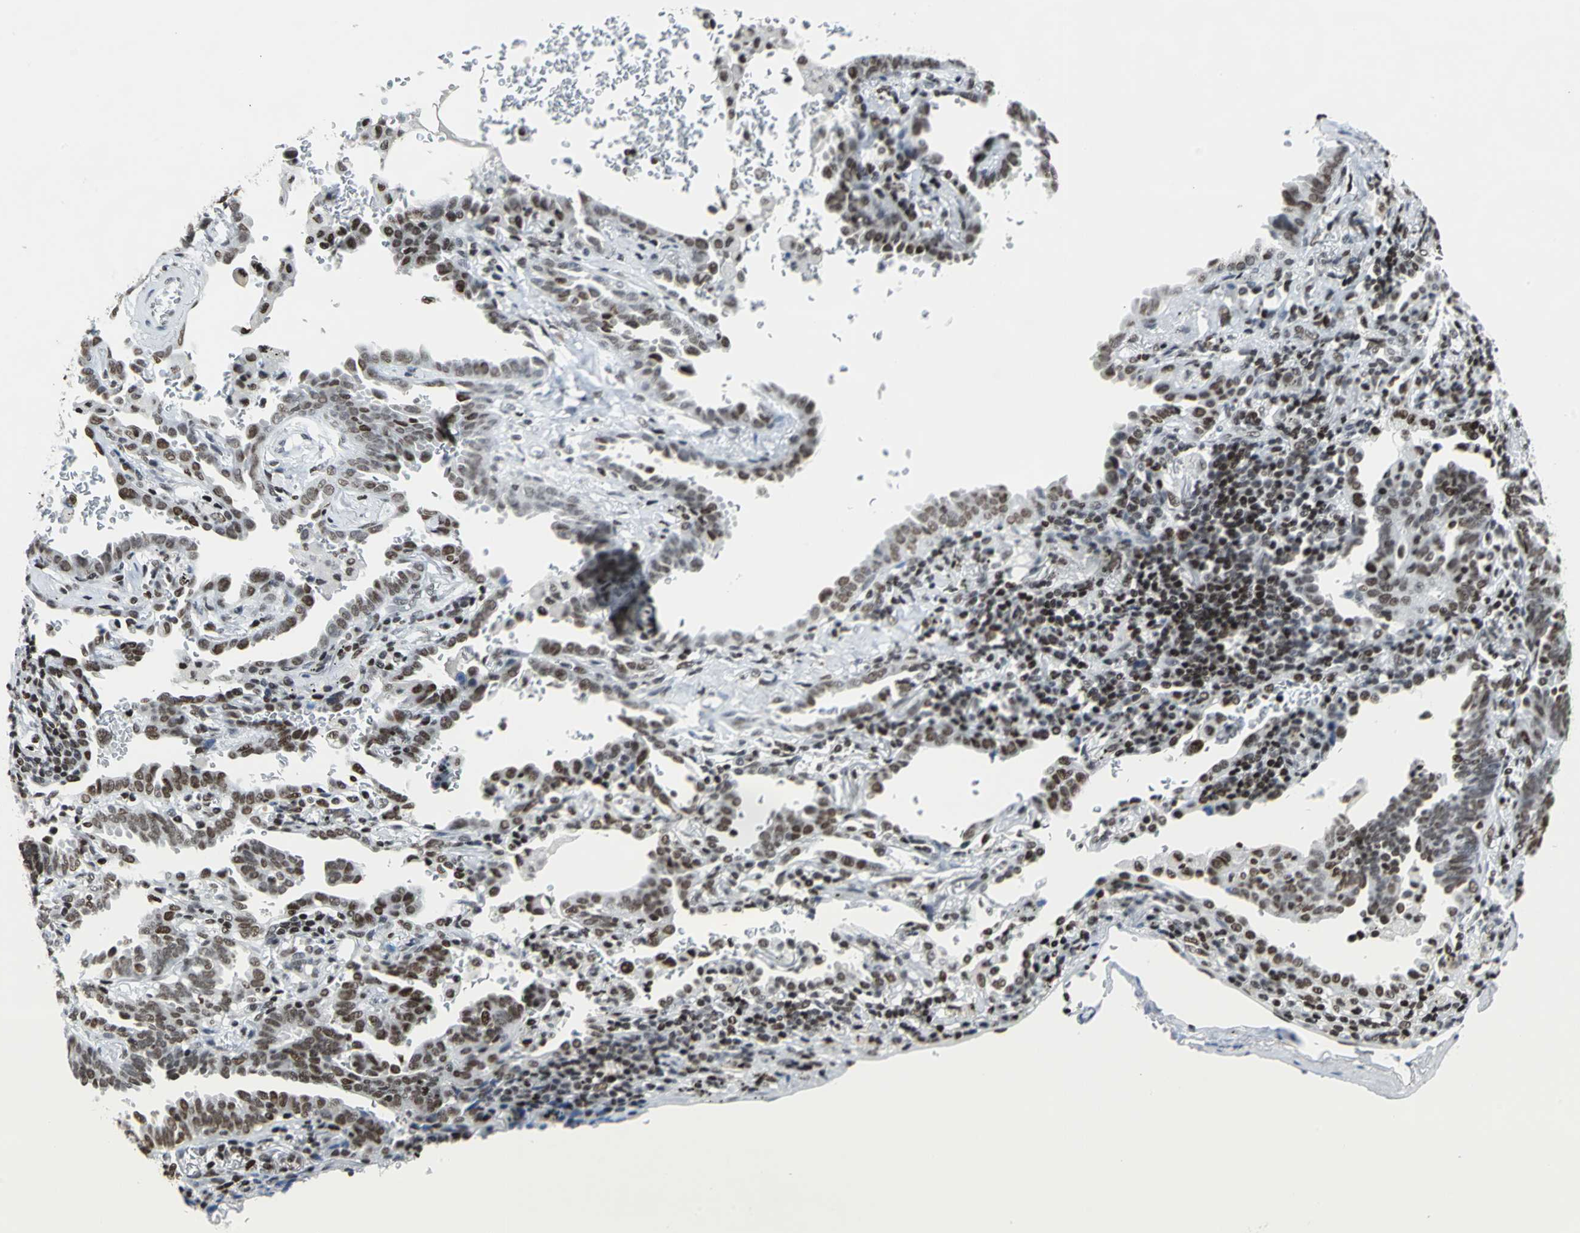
{"staining": {"intensity": "strong", "quantity": ">75%", "location": "nuclear"}, "tissue": "lung cancer", "cell_type": "Tumor cells", "image_type": "cancer", "snomed": [{"axis": "morphology", "description": "Adenocarcinoma, NOS"}, {"axis": "topography", "description": "Lung"}], "caption": "A brown stain shows strong nuclear positivity of a protein in human lung cancer (adenocarcinoma) tumor cells.", "gene": "HNRNPD", "patient": {"sex": "female", "age": 64}}